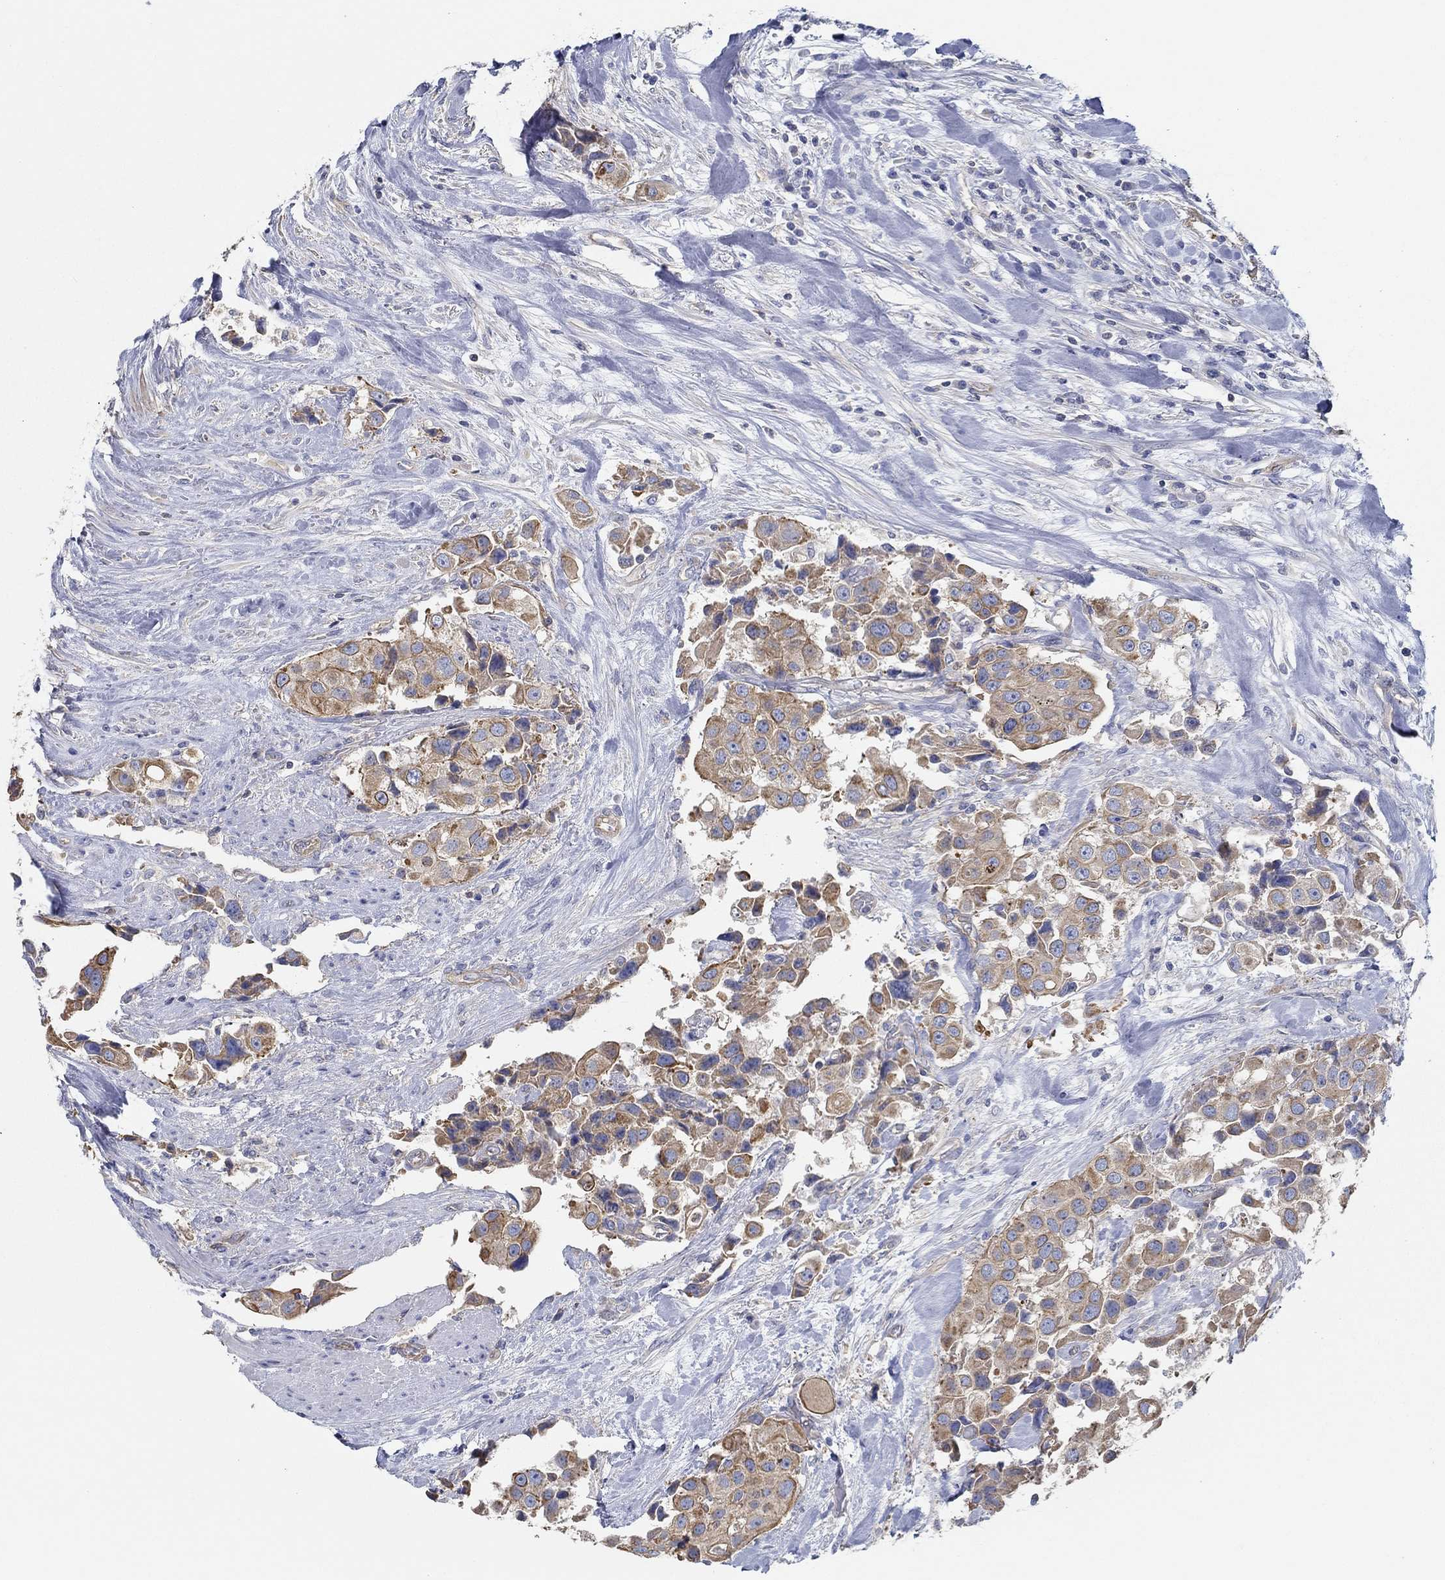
{"staining": {"intensity": "moderate", "quantity": "25%-75%", "location": "cytoplasmic/membranous"}, "tissue": "urothelial cancer", "cell_type": "Tumor cells", "image_type": "cancer", "snomed": [{"axis": "morphology", "description": "Urothelial carcinoma, High grade"}, {"axis": "topography", "description": "Urinary bladder"}], "caption": "Human urothelial cancer stained for a protein (brown) displays moderate cytoplasmic/membranous positive positivity in about 25%-75% of tumor cells.", "gene": "BBOF1", "patient": {"sex": "female", "age": 64}}